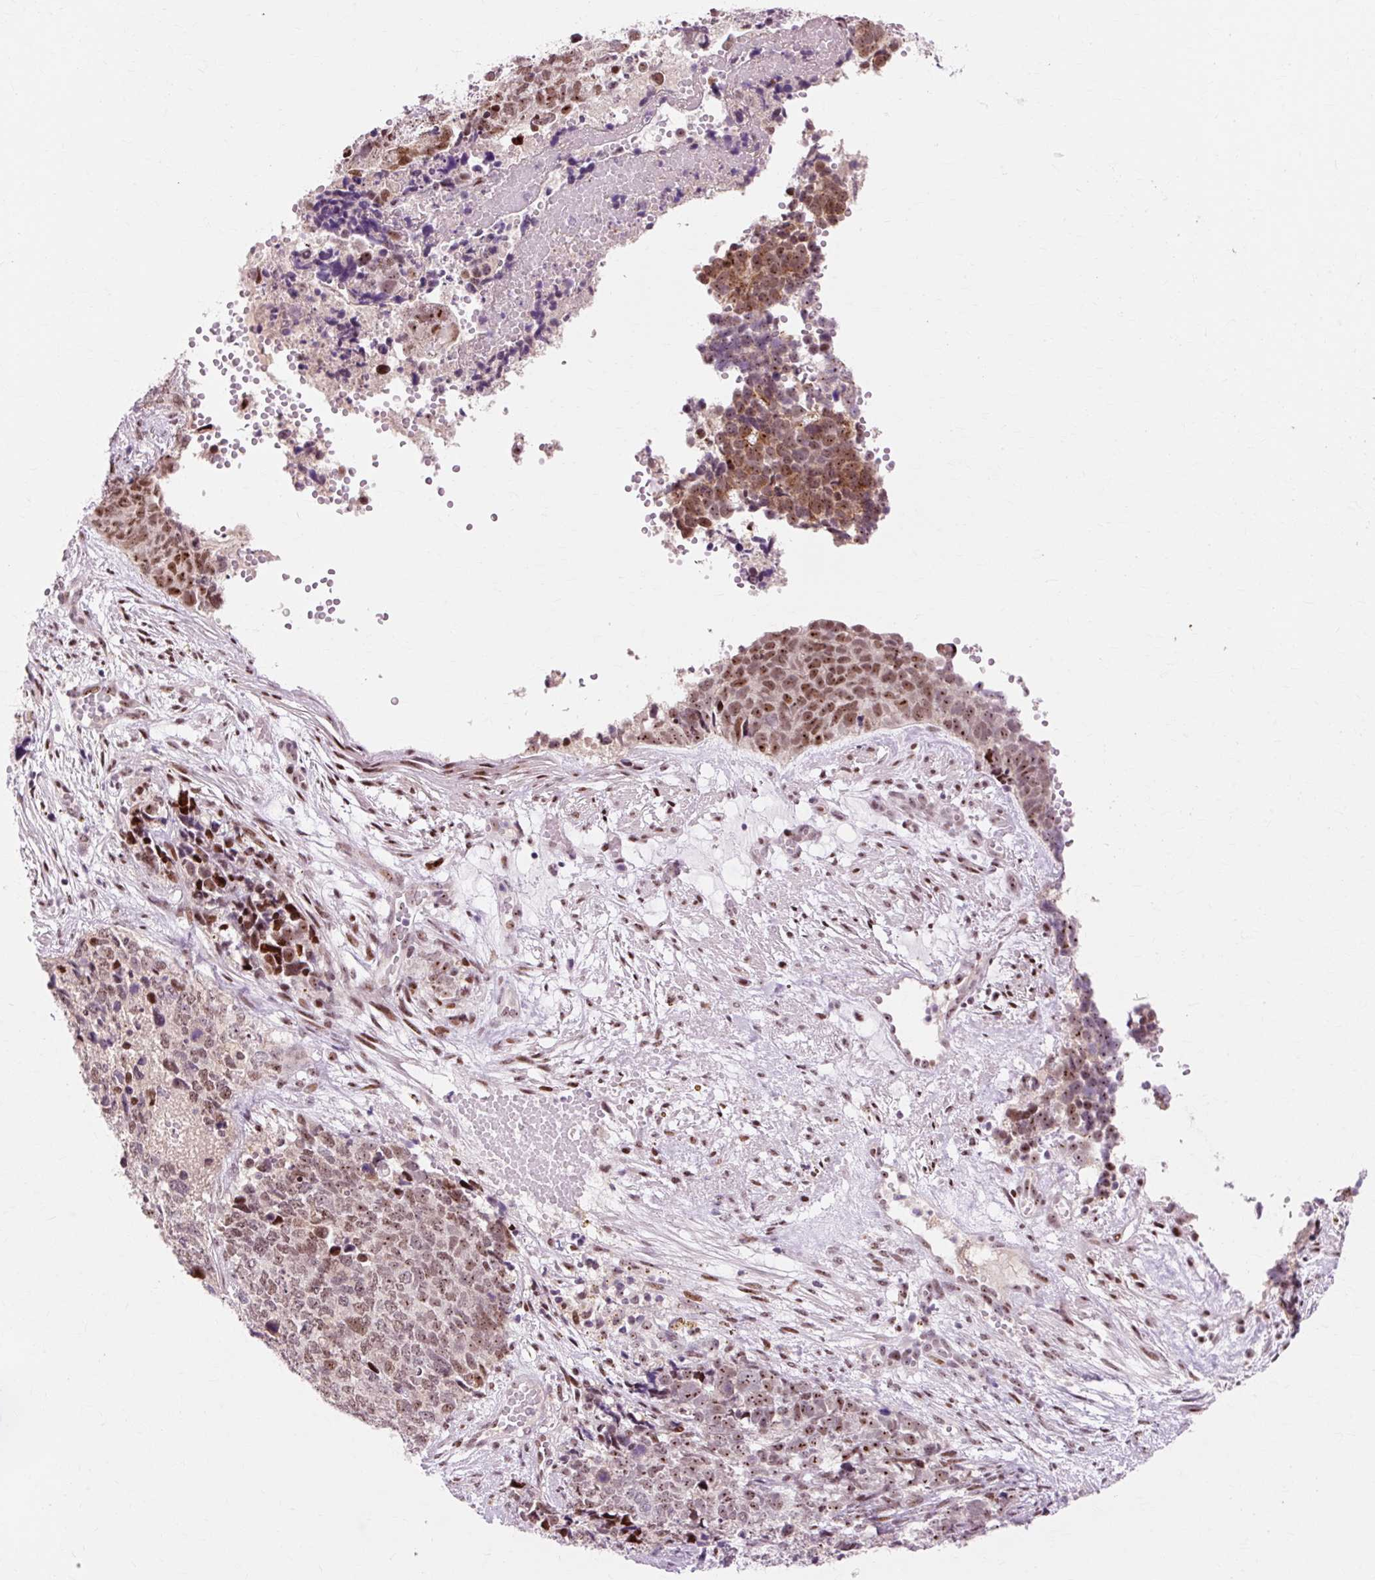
{"staining": {"intensity": "moderate", "quantity": ">75%", "location": "nuclear"}, "tissue": "cervical cancer", "cell_type": "Tumor cells", "image_type": "cancer", "snomed": [{"axis": "morphology", "description": "Squamous cell carcinoma, NOS"}, {"axis": "topography", "description": "Cervix"}], "caption": "The image shows a brown stain indicating the presence of a protein in the nuclear of tumor cells in squamous cell carcinoma (cervical). (Stains: DAB (3,3'-diaminobenzidine) in brown, nuclei in blue, Microscopy: brightfield microscopy at high magnification).", "gene": "MACROD2", "patient": {"sex": "female", "age": 63}}